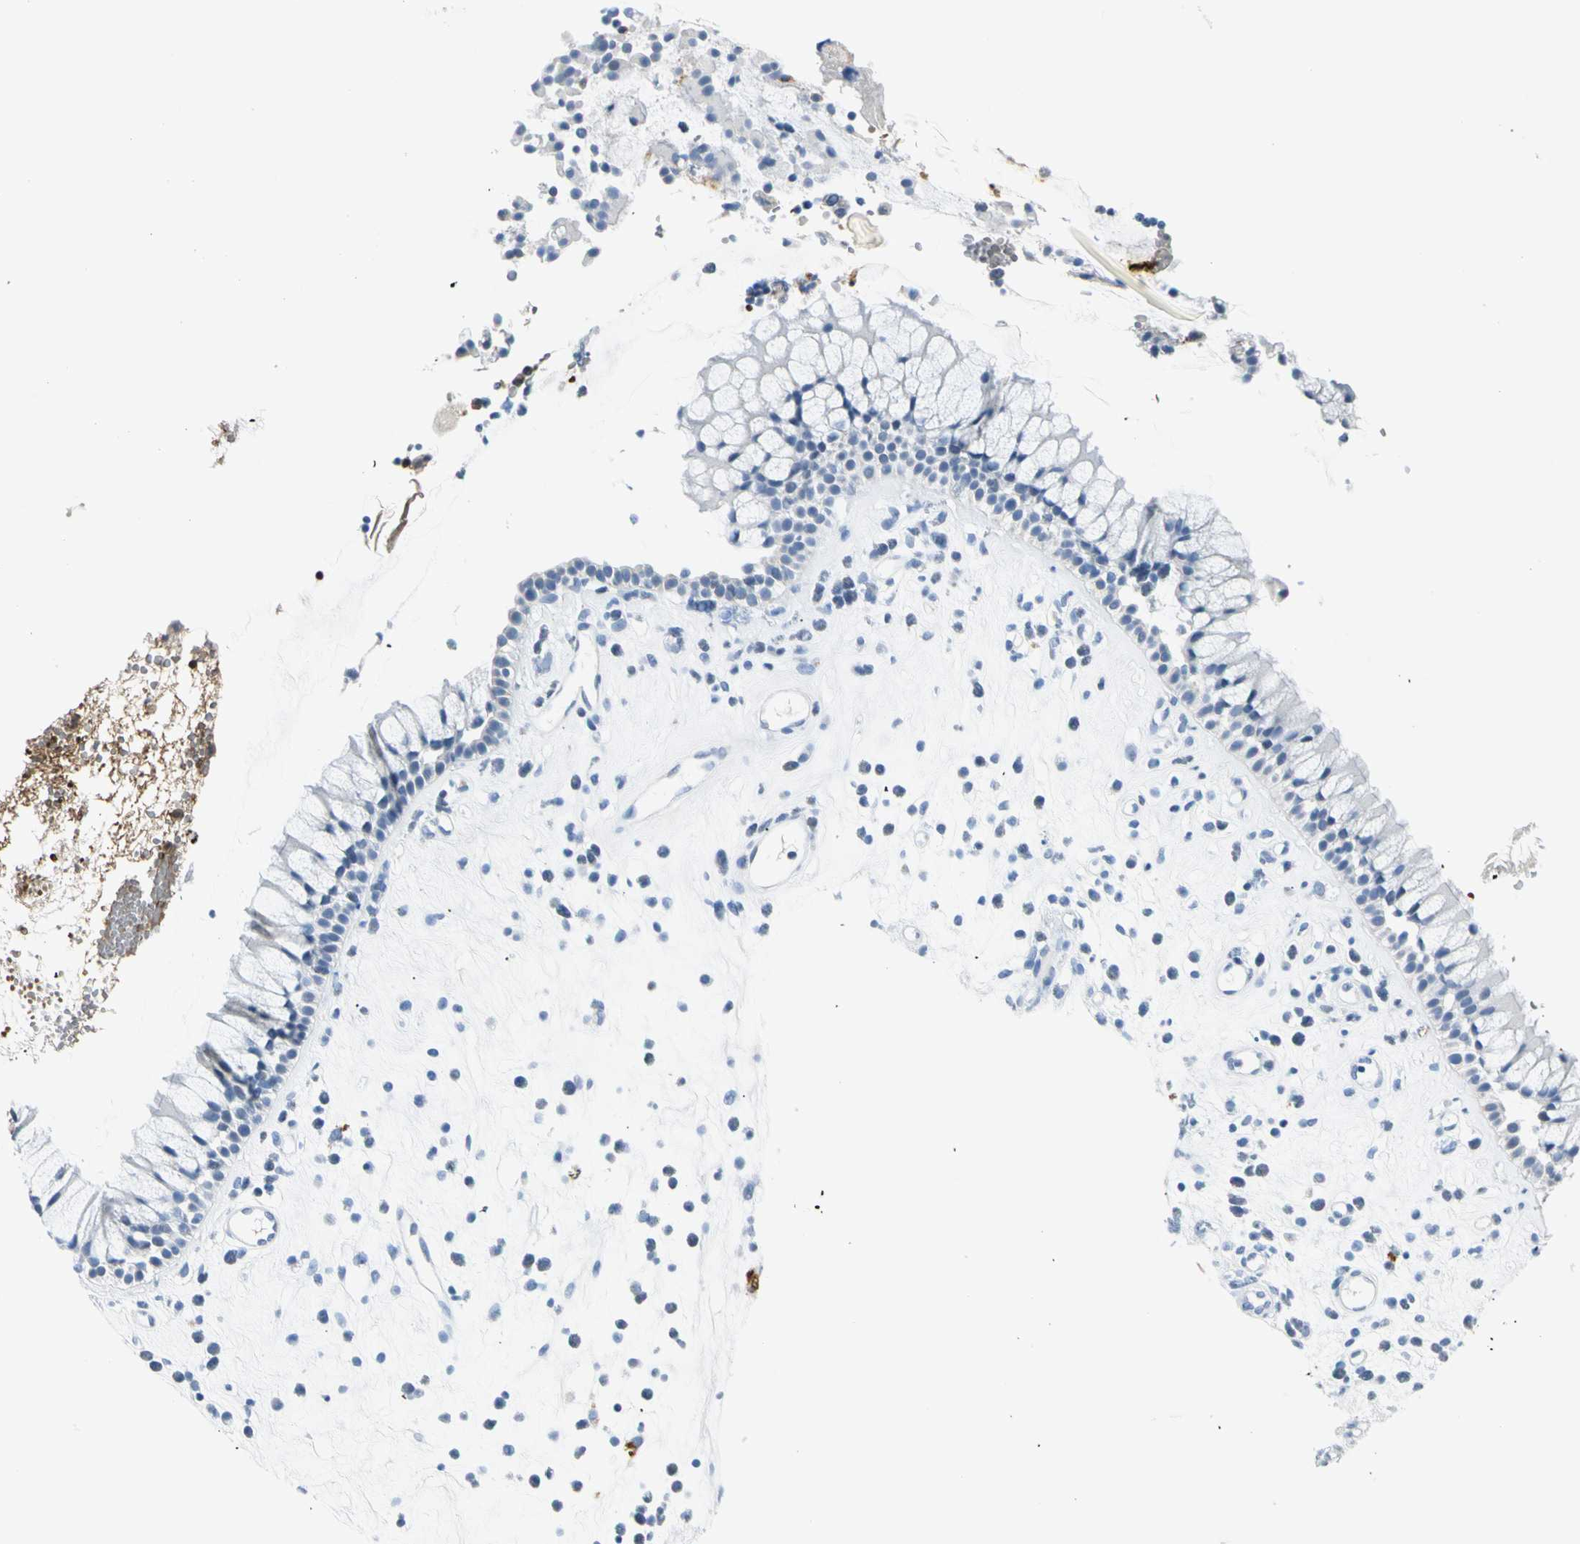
{"staining": {"intensity": "negative", "quantity": "none", "location": "none"}, "tissue": "nasopharynx", "cell_type": "Respiratory epithelial cells", "image_type": "normal", "snomed": [{"axis": "morphology", "description": "Normal tissue, NOS"}, {"axis": "topography", "description": "Nasopharynx"}], "caption": "An IHC photomicrograph of benign nasopharynx is shown. There is no staining in respiratory epithelial cells of nasopharynx. The staining is performed using DAB (3,3'-diaminobenzidine) brown chromogen with nuclei counter-stained in using hematoxylin.", "gene": "CA1", "patient": {"sex": "male", "age": 13}}